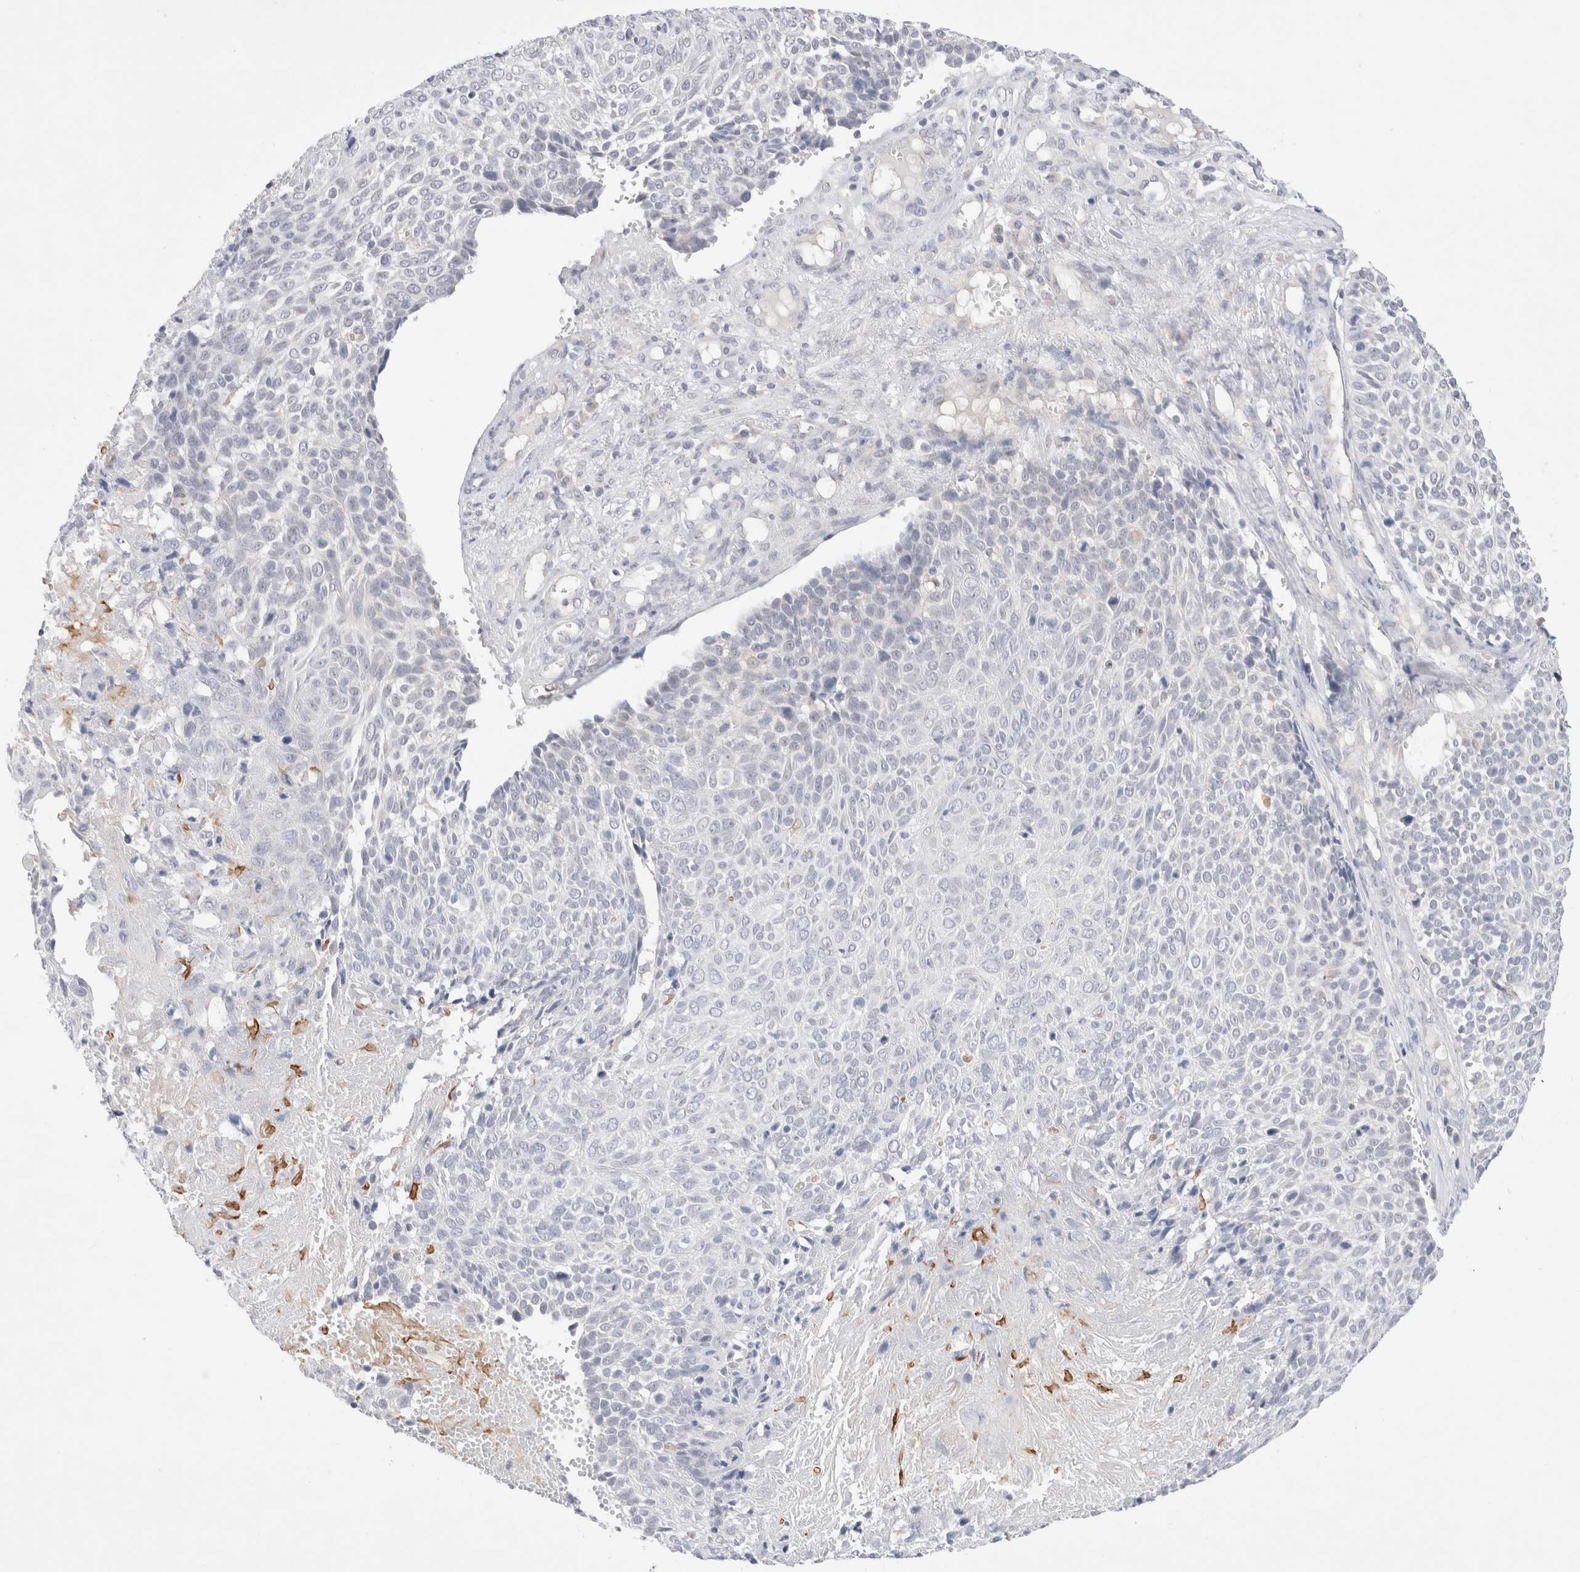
{"staining": {"intensity": "negative", "quantity": "none", "location": "none"}, "tissue": "cervical cancer", "cell_type": "Tumor cells", "image_type": "cancer", "snomed": [{"axis": "morphology", "description": "Squamous cell carcinoma, NOS"}, {"axis": "topography", "description": "Cervix"}], "caption": "A photomicrograph of human cervical cancer (squamous cell carcinoma) is negative for staining in tumor cells. Brightfield microscopy of immunohistochemistry (IHC) stained with DAB (brown) and hematoxylin (blue), captured at high magnification.", "gene": "SPATA20", "patient": {"sex": "female", "age": 74}}